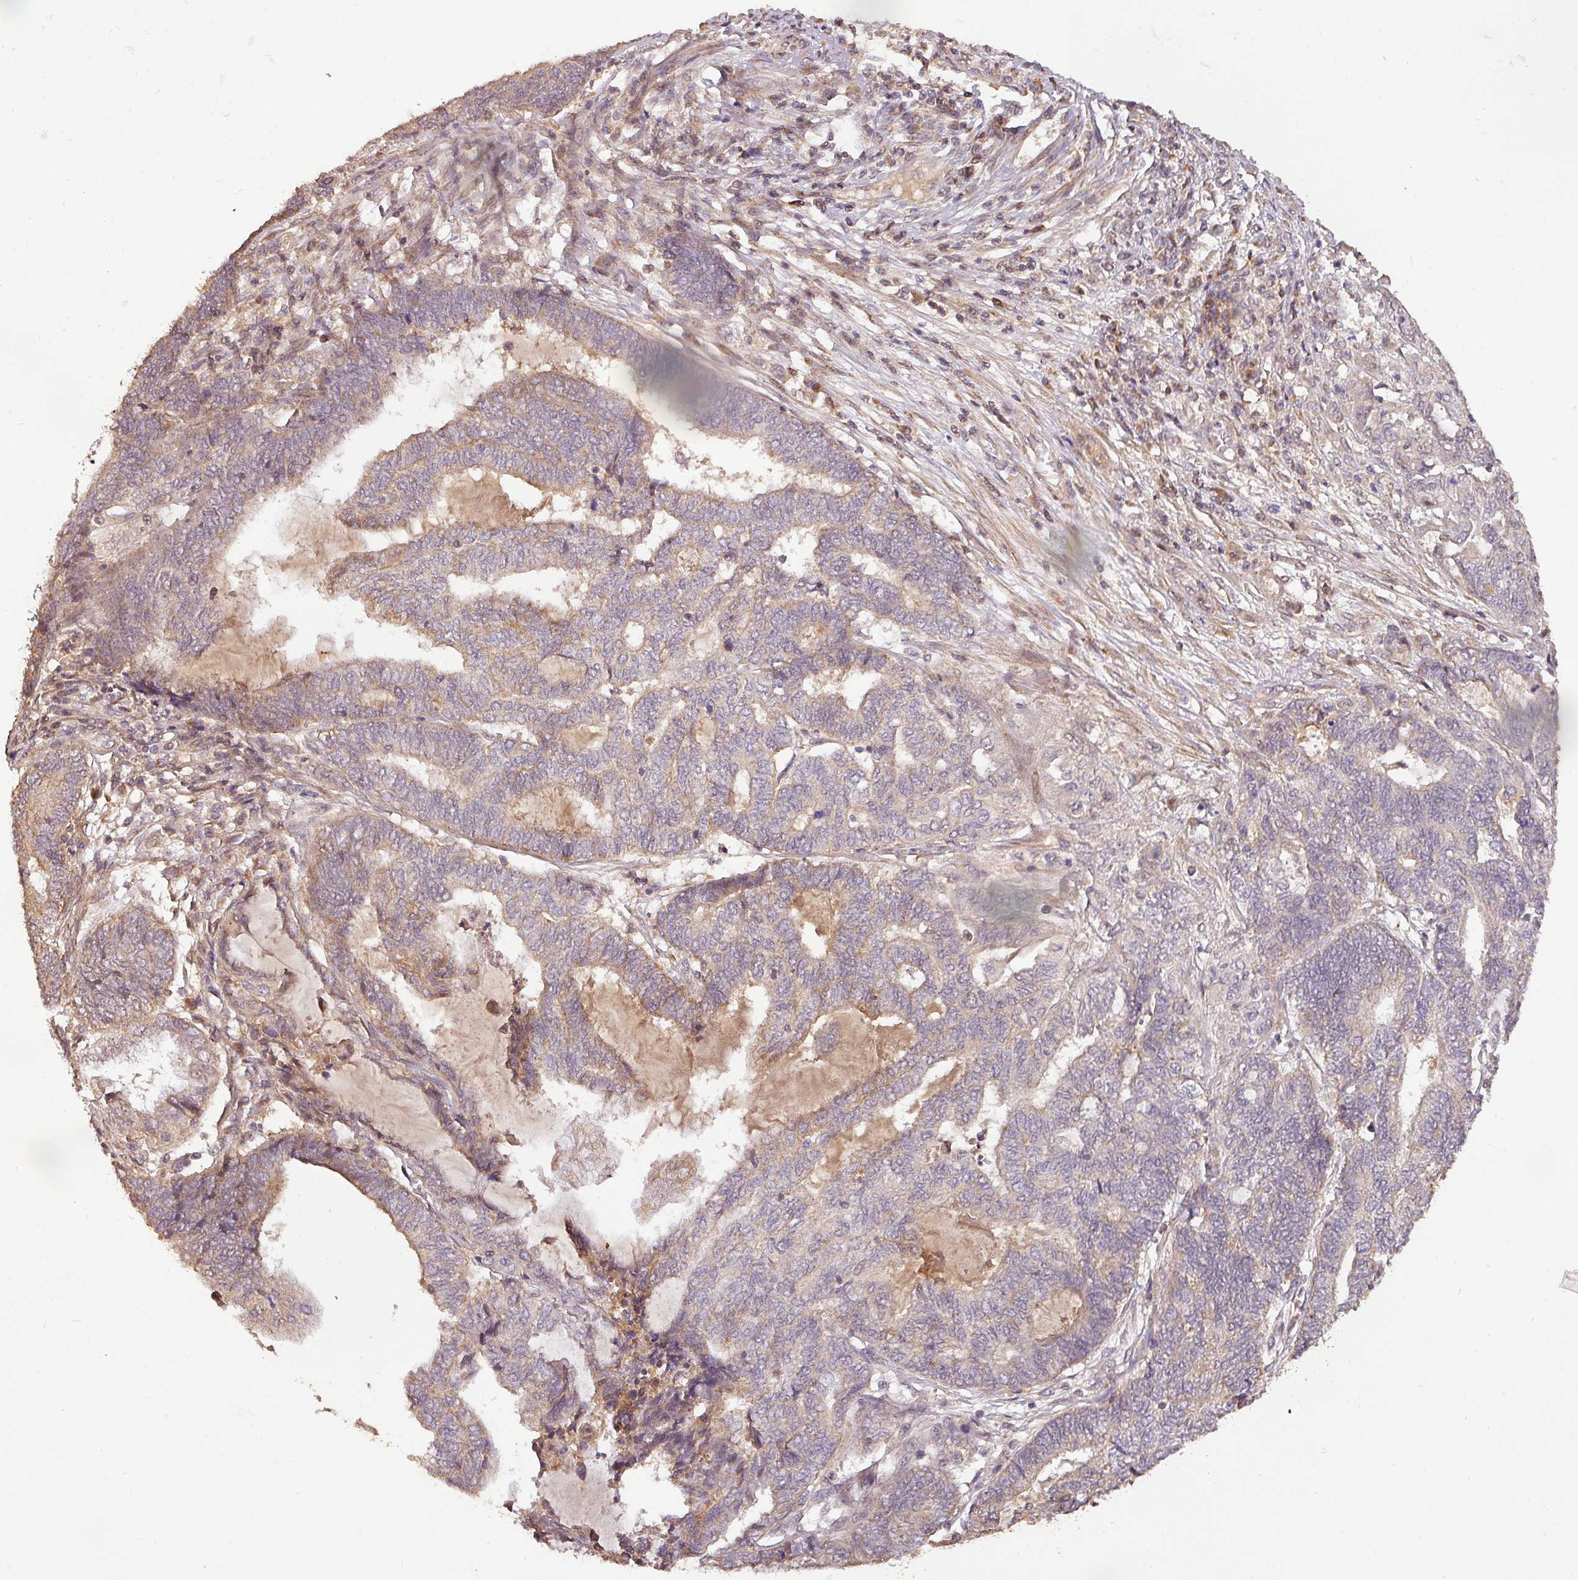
{"staining": {"intensity": "weak", "quantity": "25%-75%", "location": "cytoplasmic/membranous"}, "tissue": "endometrial cancer", "cell_type": "Tumor cells", "image_type": "cancer", "snomed": [{"axis": "morphology", "description": "Adenocarcinoma, NOS"}, {"axis": "topography", "description": "Uterus"}, {"axis": "topography", "description": "Endometrium"}], "caption": "Protein analysis of endometrial adenocarcinoma tissue demonstrates weak cytoplasmic/membranous expression in about 25%-75% of tumor cells.", "gene": "BPIFB3", "patient": {"sex": "female", "age": 70}}